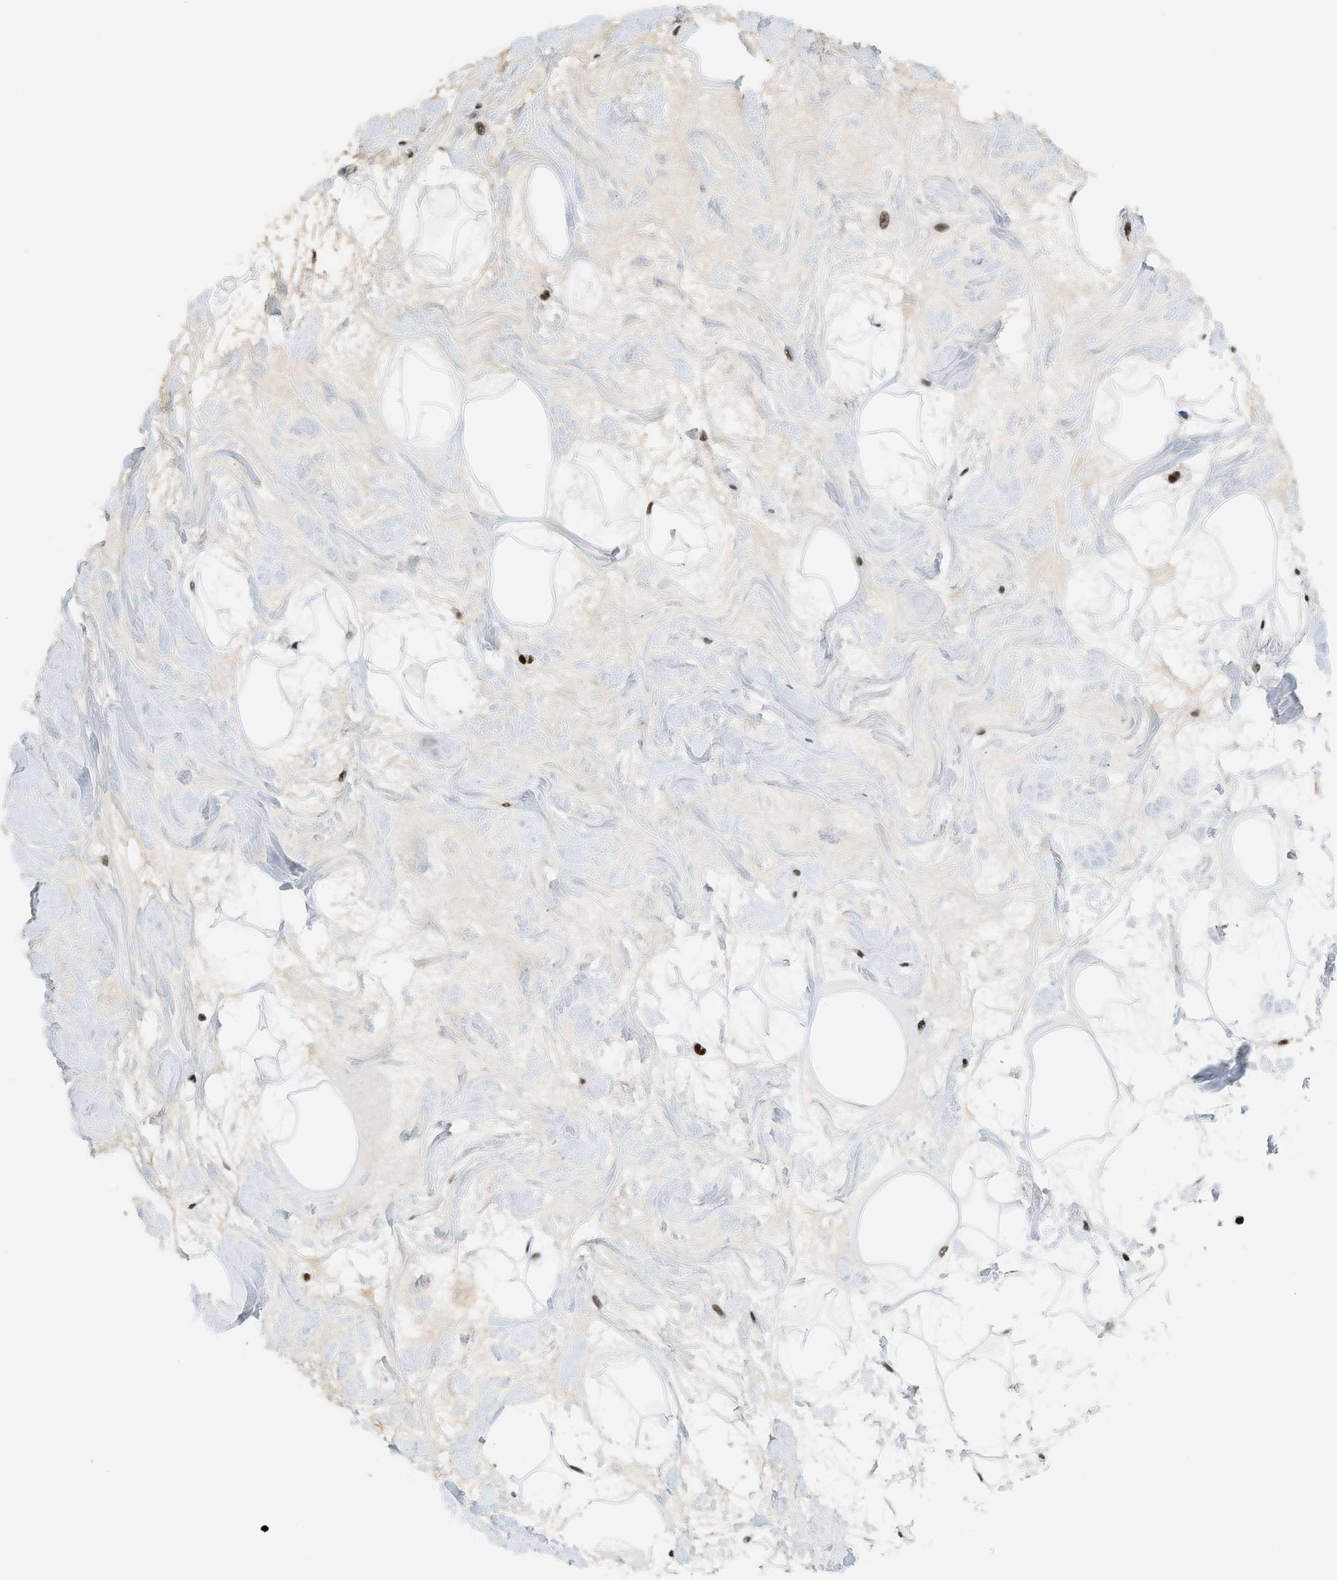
{"staining": {"intensity": "moderate", "quantity": ">75%", "location": "nuclear"}, "tissue": "breast", "cell_type": "Adipocytes", "image_type": "normal", "snomed": [{"axis": "morphology", "description": "Normal tissue, NOS"}, {"axis": "morphology", "description": "Lobular carcinoma"}, {"axis": "topography", "description": "Breast"}], "caption": "Moderate nuclear staining for a protein is seen in approximately >75% of adipocytes of normal breast using immunohistochemistry (IHC).", "gene": "SMARCB1", "patient": {"sex": "female", "age": 59}}